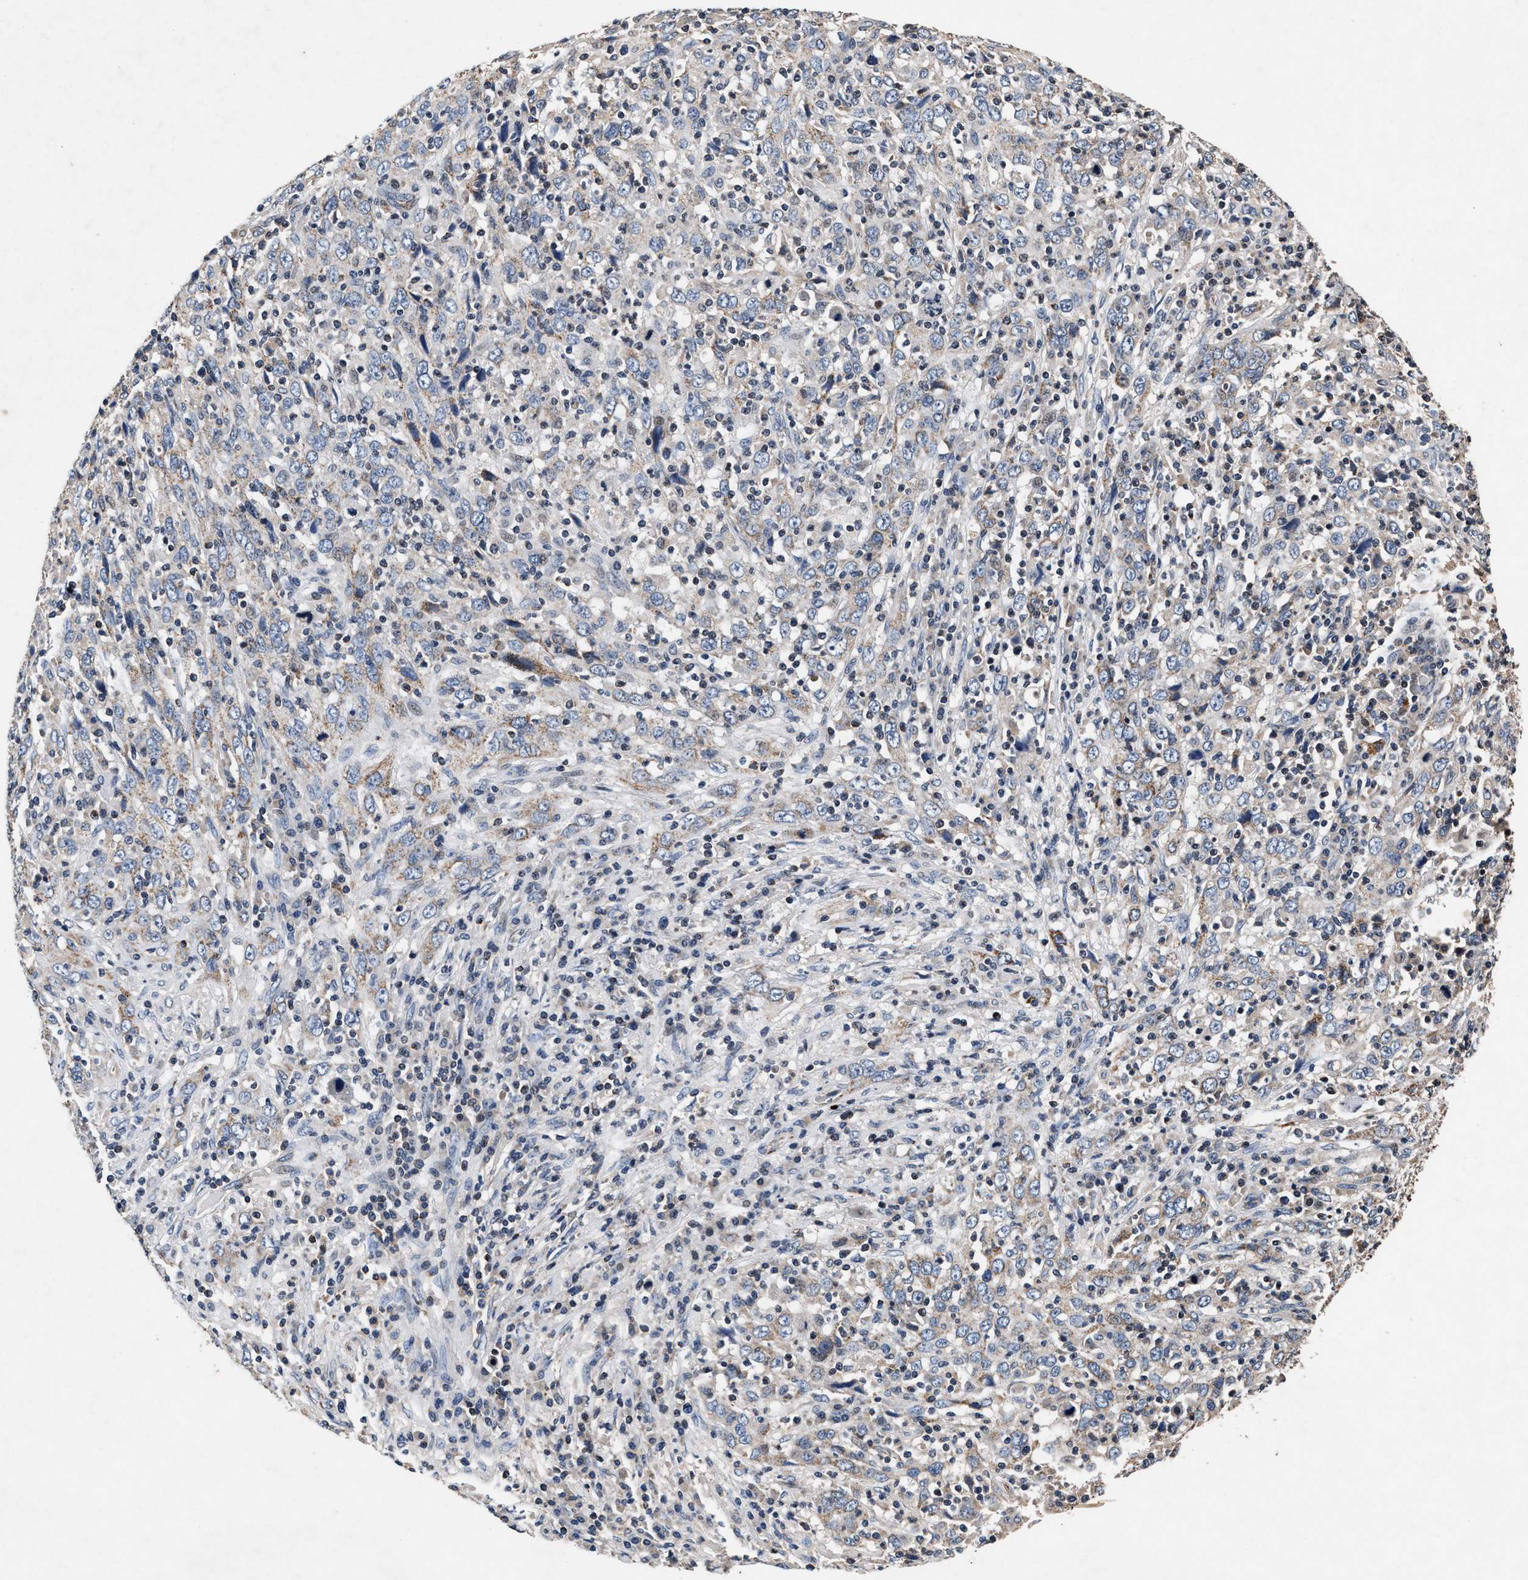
{"staining": {"intensity": "weak", "quantity": "<25%", "location": "cytoplasmic/membranous"}, "tissue": "cervical cancer", "cell_type": "Tumor cells", "image_type": "cancer", "snomed": [{"axis": "morphology", "description": "Squamous cell carcinoma, NOS"}, {"axis": "topography", "description": "Cervix"}], "caption": "Image shows no protein staining in tumor cells of squamous cell carcinoma (cervical) tissue. The staining was performed using DAB (3,3'-diaminobenzidine) to visualize the protein expression in brown, while the nuclei were stained in blue with hematoxylin (Magnification: 20x).", "gene": "PKD2L1", "patient": {"sex": "female", "age": 46}}